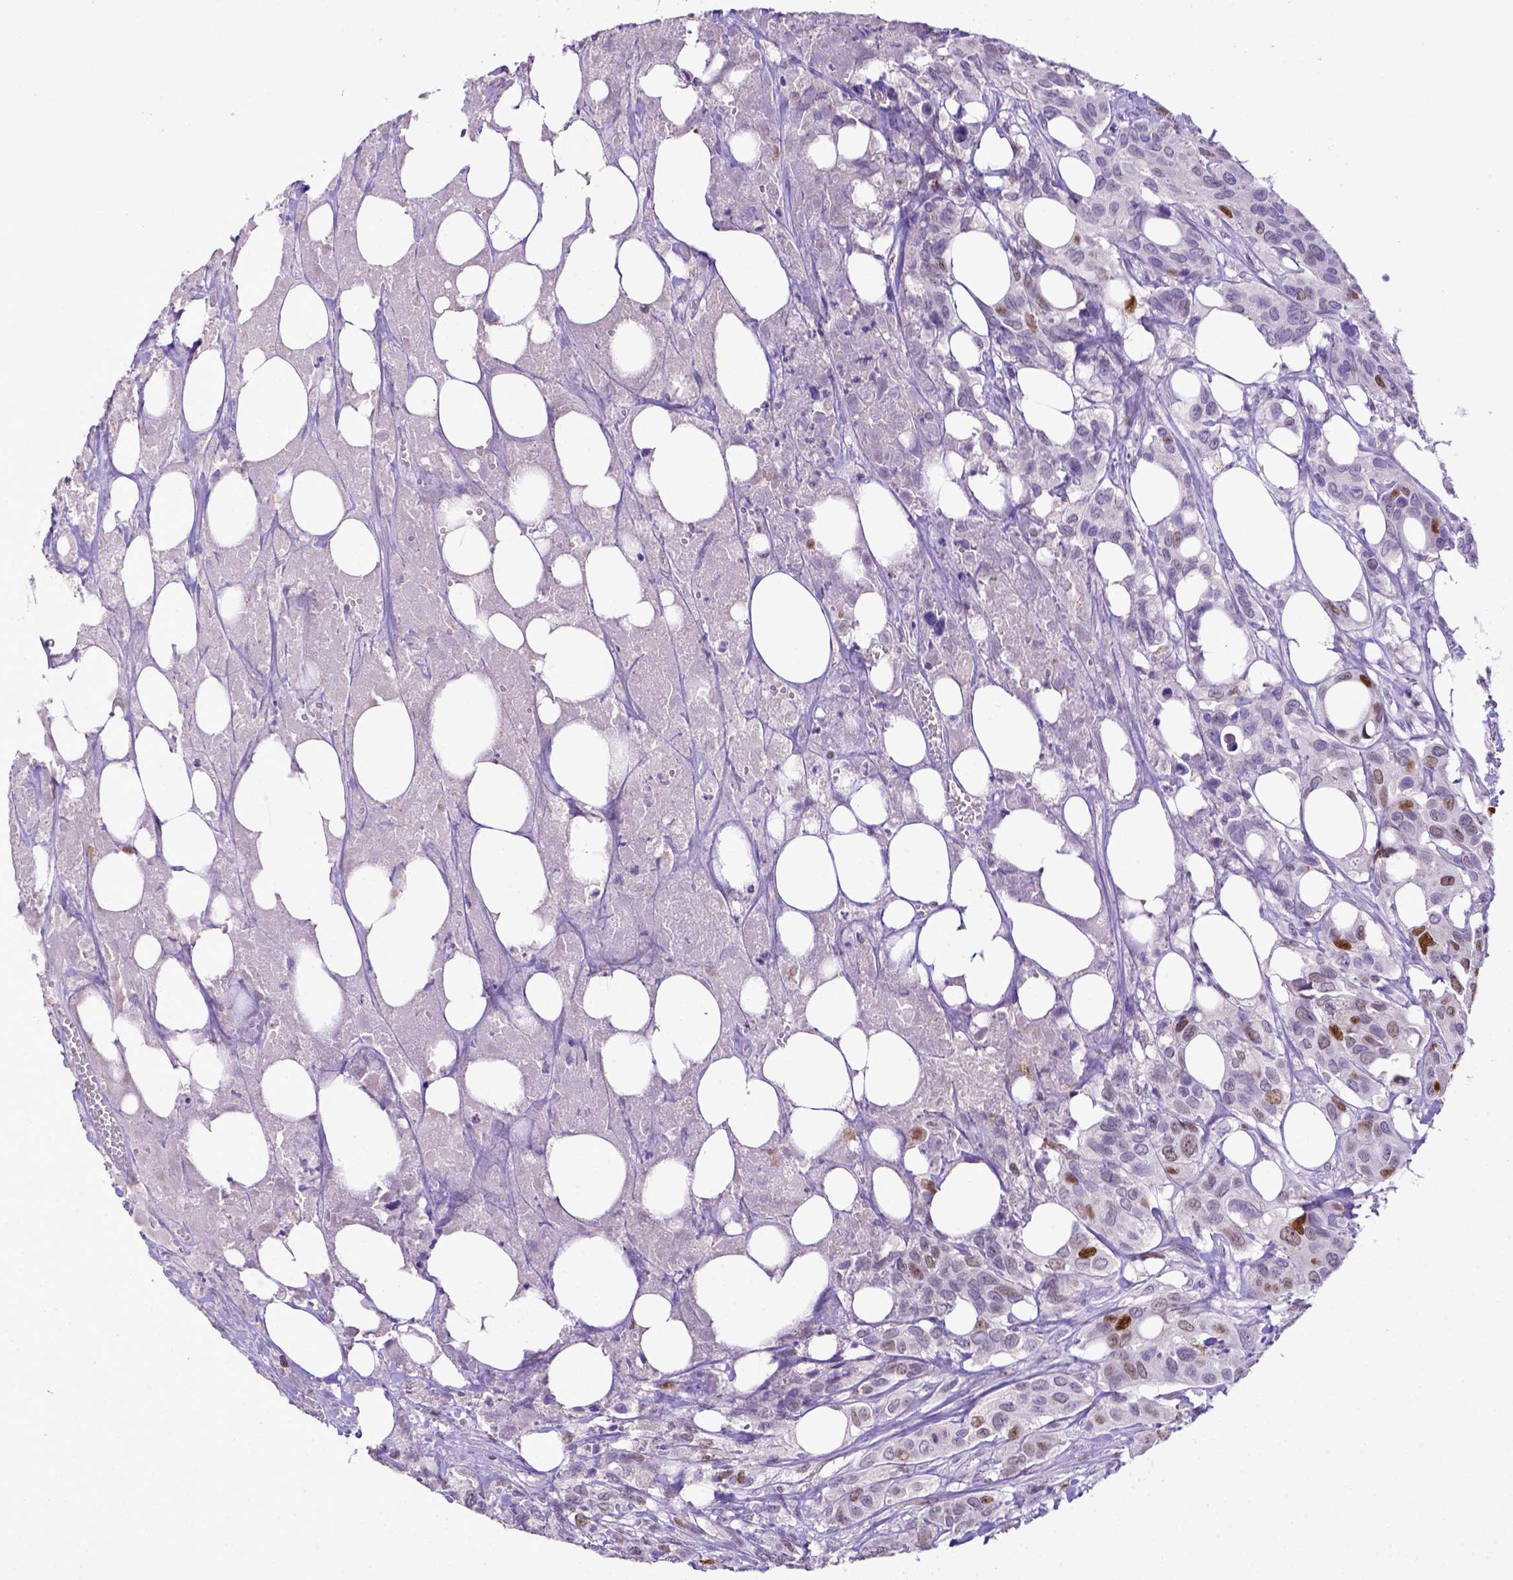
{"staining": {"intensity": "moderate", "quantity": "25%-75%", "location": "nuclear"}, "tissue": "urothelial cancer", "cell_type": "Tumor cells", "image_type": "cancer", "snomed": [{"axis": "morphology", "description": "Urothelial carcinoma, NOS"}, {"axis": "morphology", "description": "Urothelial carcinoma, High grade"}, {"axis": "topography", "description": "Urinary bladder"}], "caption": "A medium amount of moderate nuclear staining is present in about 25%-75% of tumor cells in urothelial cancer tissue. (Stains: DAB (3,3'-diaminobenzidine) in brown, nuclei in blue, Microscopy: brightfield microscopy at high magnification).", "gene": "CDKN1A", "patient": {"sex": "male", "age": 63}}